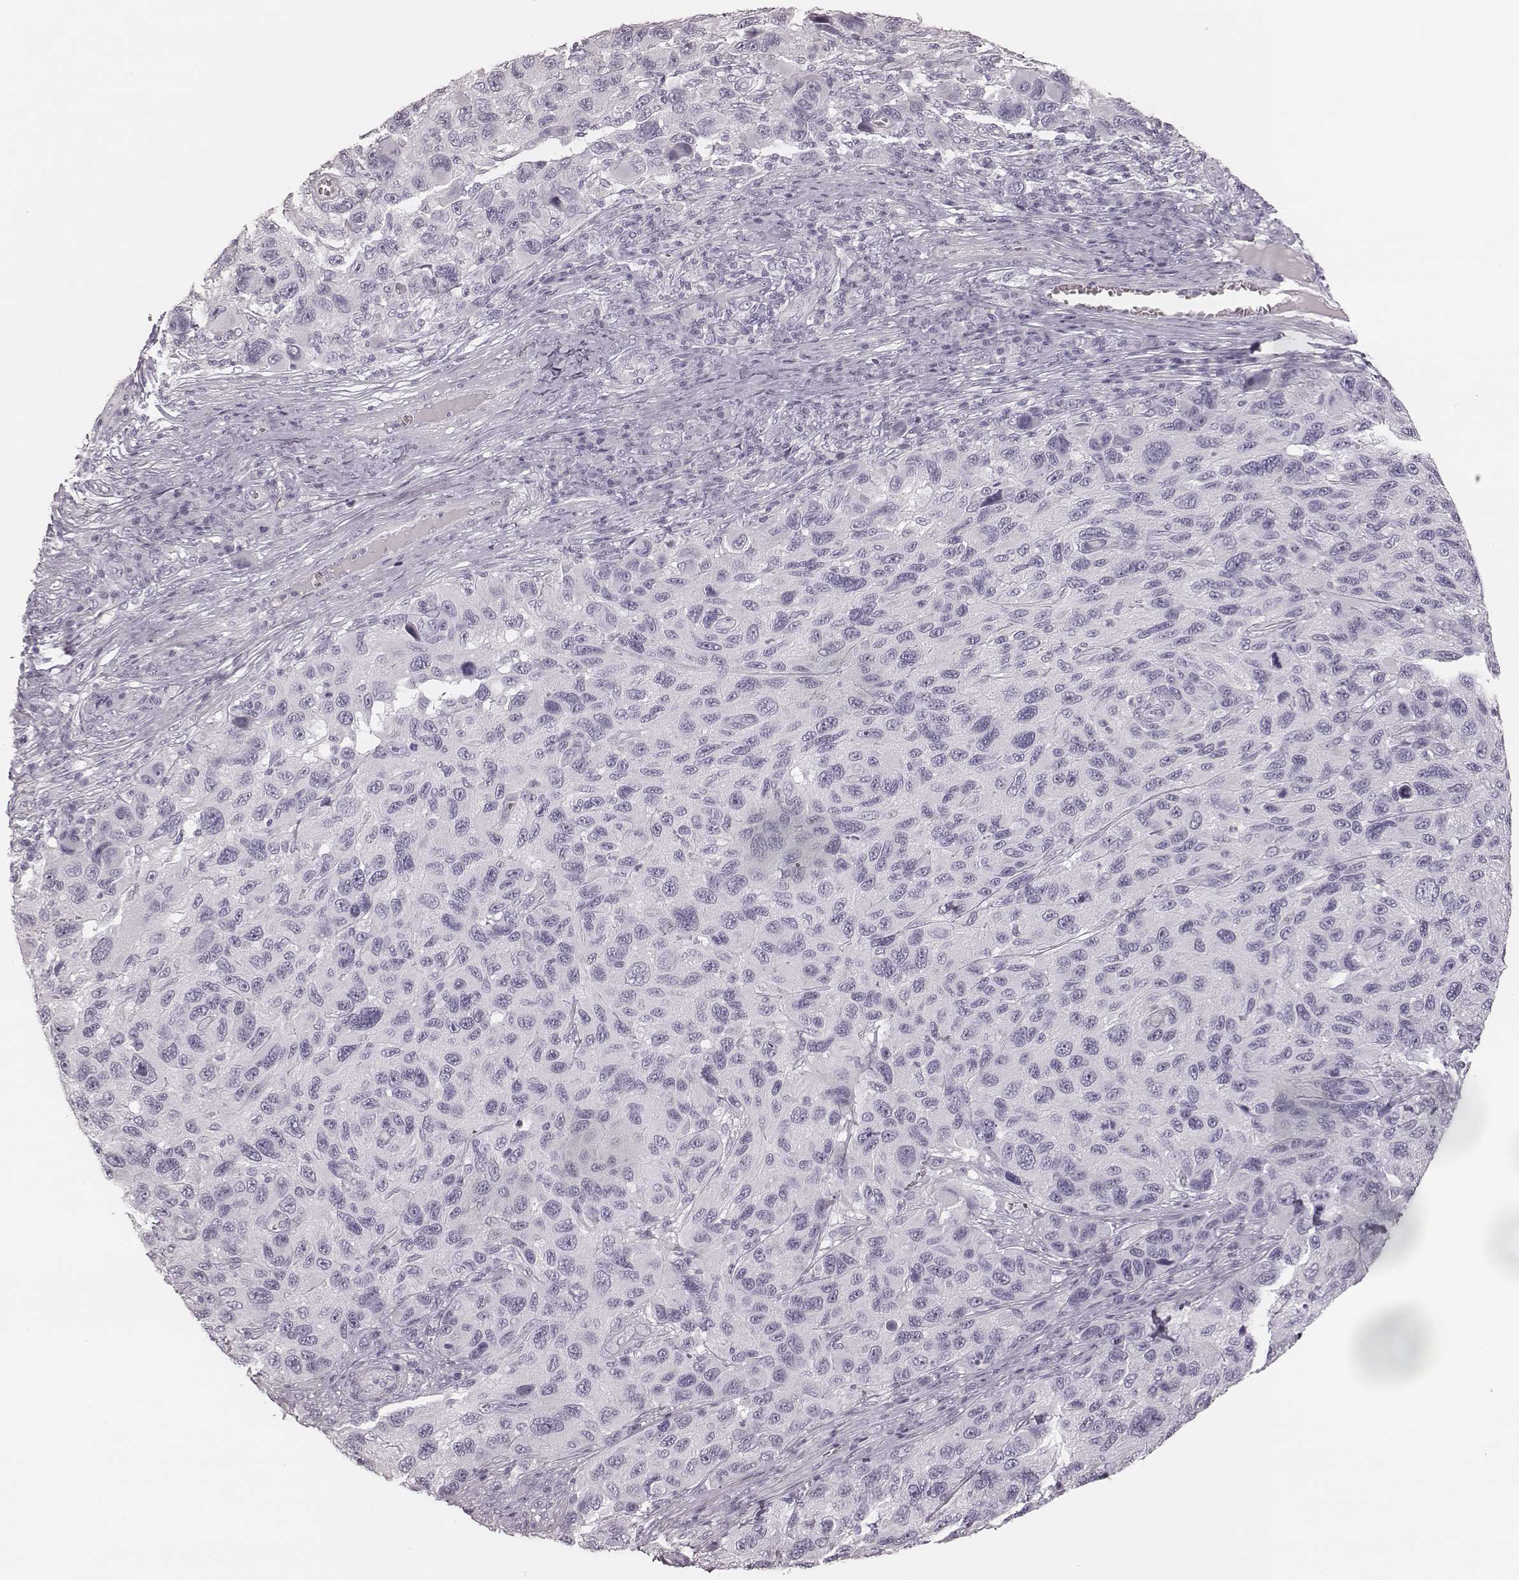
{"staining": {"intensity": "negative", "quantity": "none", "location": "none"}, "tissue": "melanoma", "cell_type": "Tumor cells", "image_type": "cancer", "snomed": [{"axis": "morphology", "description": "Malignant melanoma, NOS"}, {"axis": "topography", "description": "Skin"}], "caption": "Immunohistochemical staining of human malignant melanoma demonstrates no significant expression in tumor cells.", "gene": "MSX1", "patient": {"sex": "male", "age": 53}}